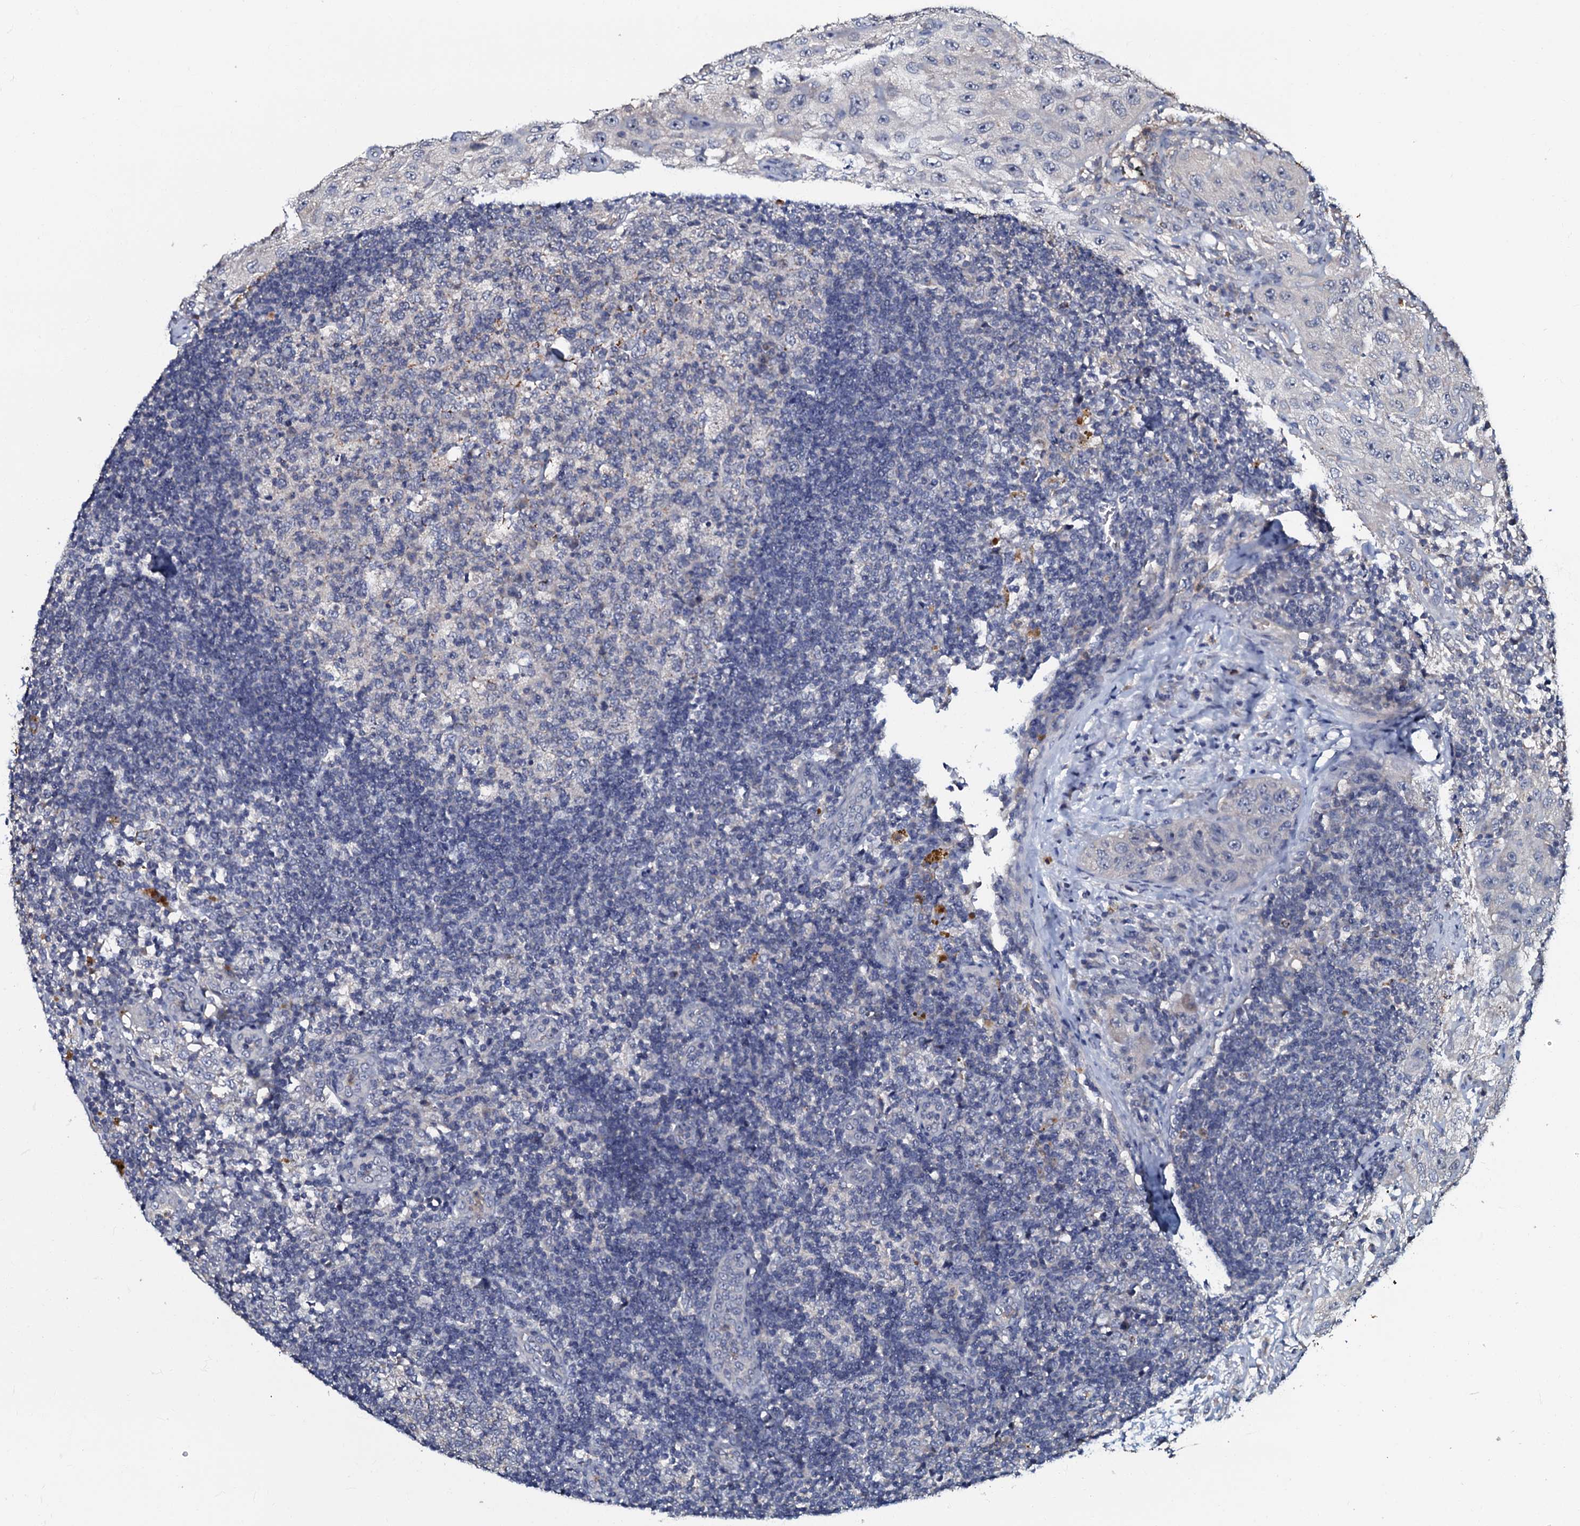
{"staining": {"intensity": "negative", "quantity": "none", "location": "none"}, "tissue": "lymph node", "cell_type": "Germinal center cells", "image_type": "normal", "snomed": [{"axis": "morphology", "description": "Normal tissue, NOS"}, {"axis": "morphology", "description": "Squamous cell carcinoma, metastatic, NOS"}, {"axis": "topography", "description": "Lymph node"}], "caption": "IHC micrograph of normal human lymph node stained for a protein (brown), which exhibits no expression in germinal center cells. Nuclei are stained in blue.", "gene": "CPNE2", "patient": {"sex": "male", "age": 73}}